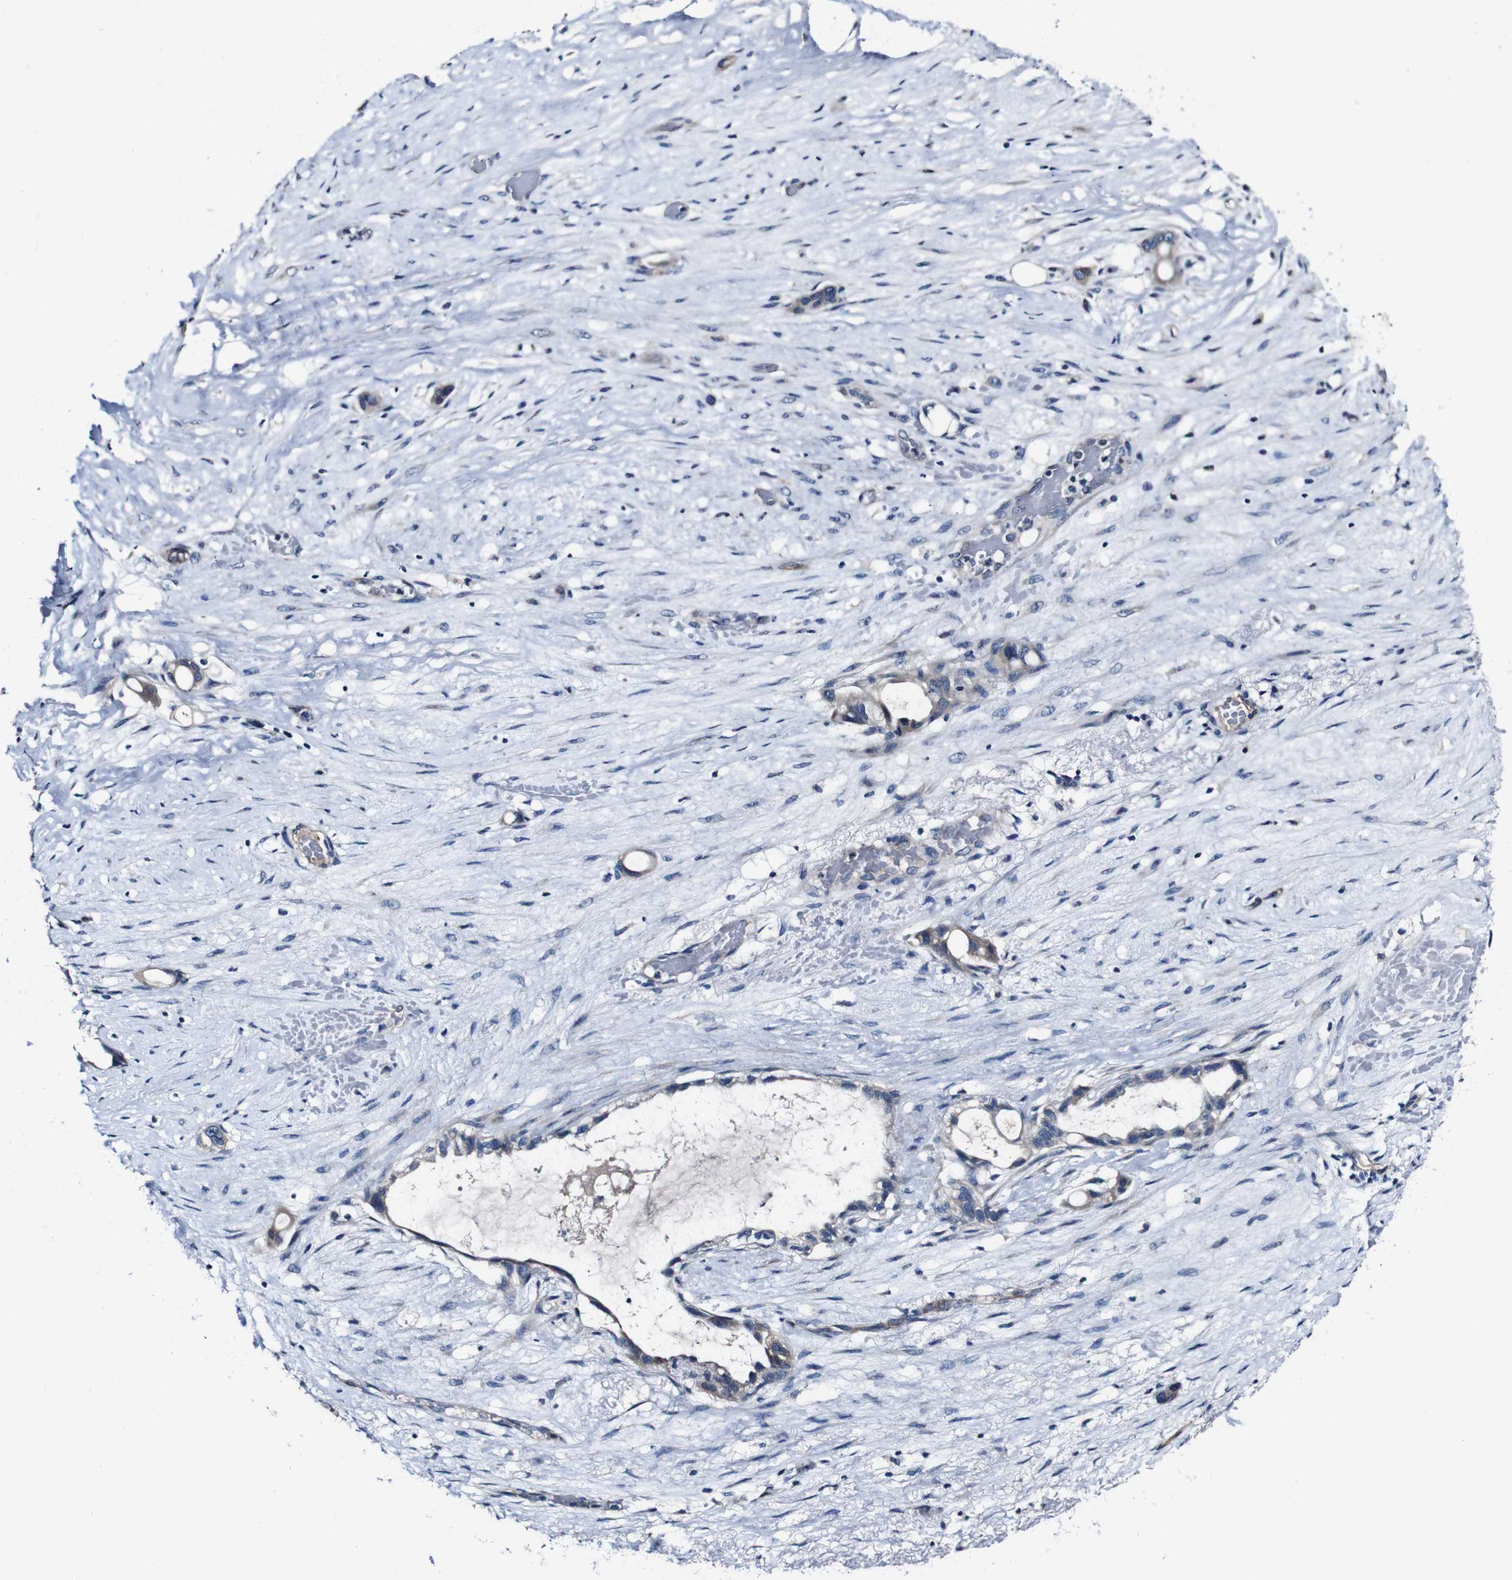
{"staining": {"intensity": "weak", "quantity": "<25%", "location": "cytoplasmic/membranous"}, "tissue": "liver cancer", "cell_type": "Tumor cells", "image_type": "cancer", "snomed": [{"axis": "morphology", "description": "Cholangiocarcinoma"}, {"axis": "topography", "description": "Liver"}], "caption": "Immunohistochemistry (IHC) image of human liver cancer (cholangiocarcinoma) stained for a protein (brown), which shows no positivity in tumor cells.", "gene": "GRAMD1A", "patient": {"sex": "female", "age": 65}}